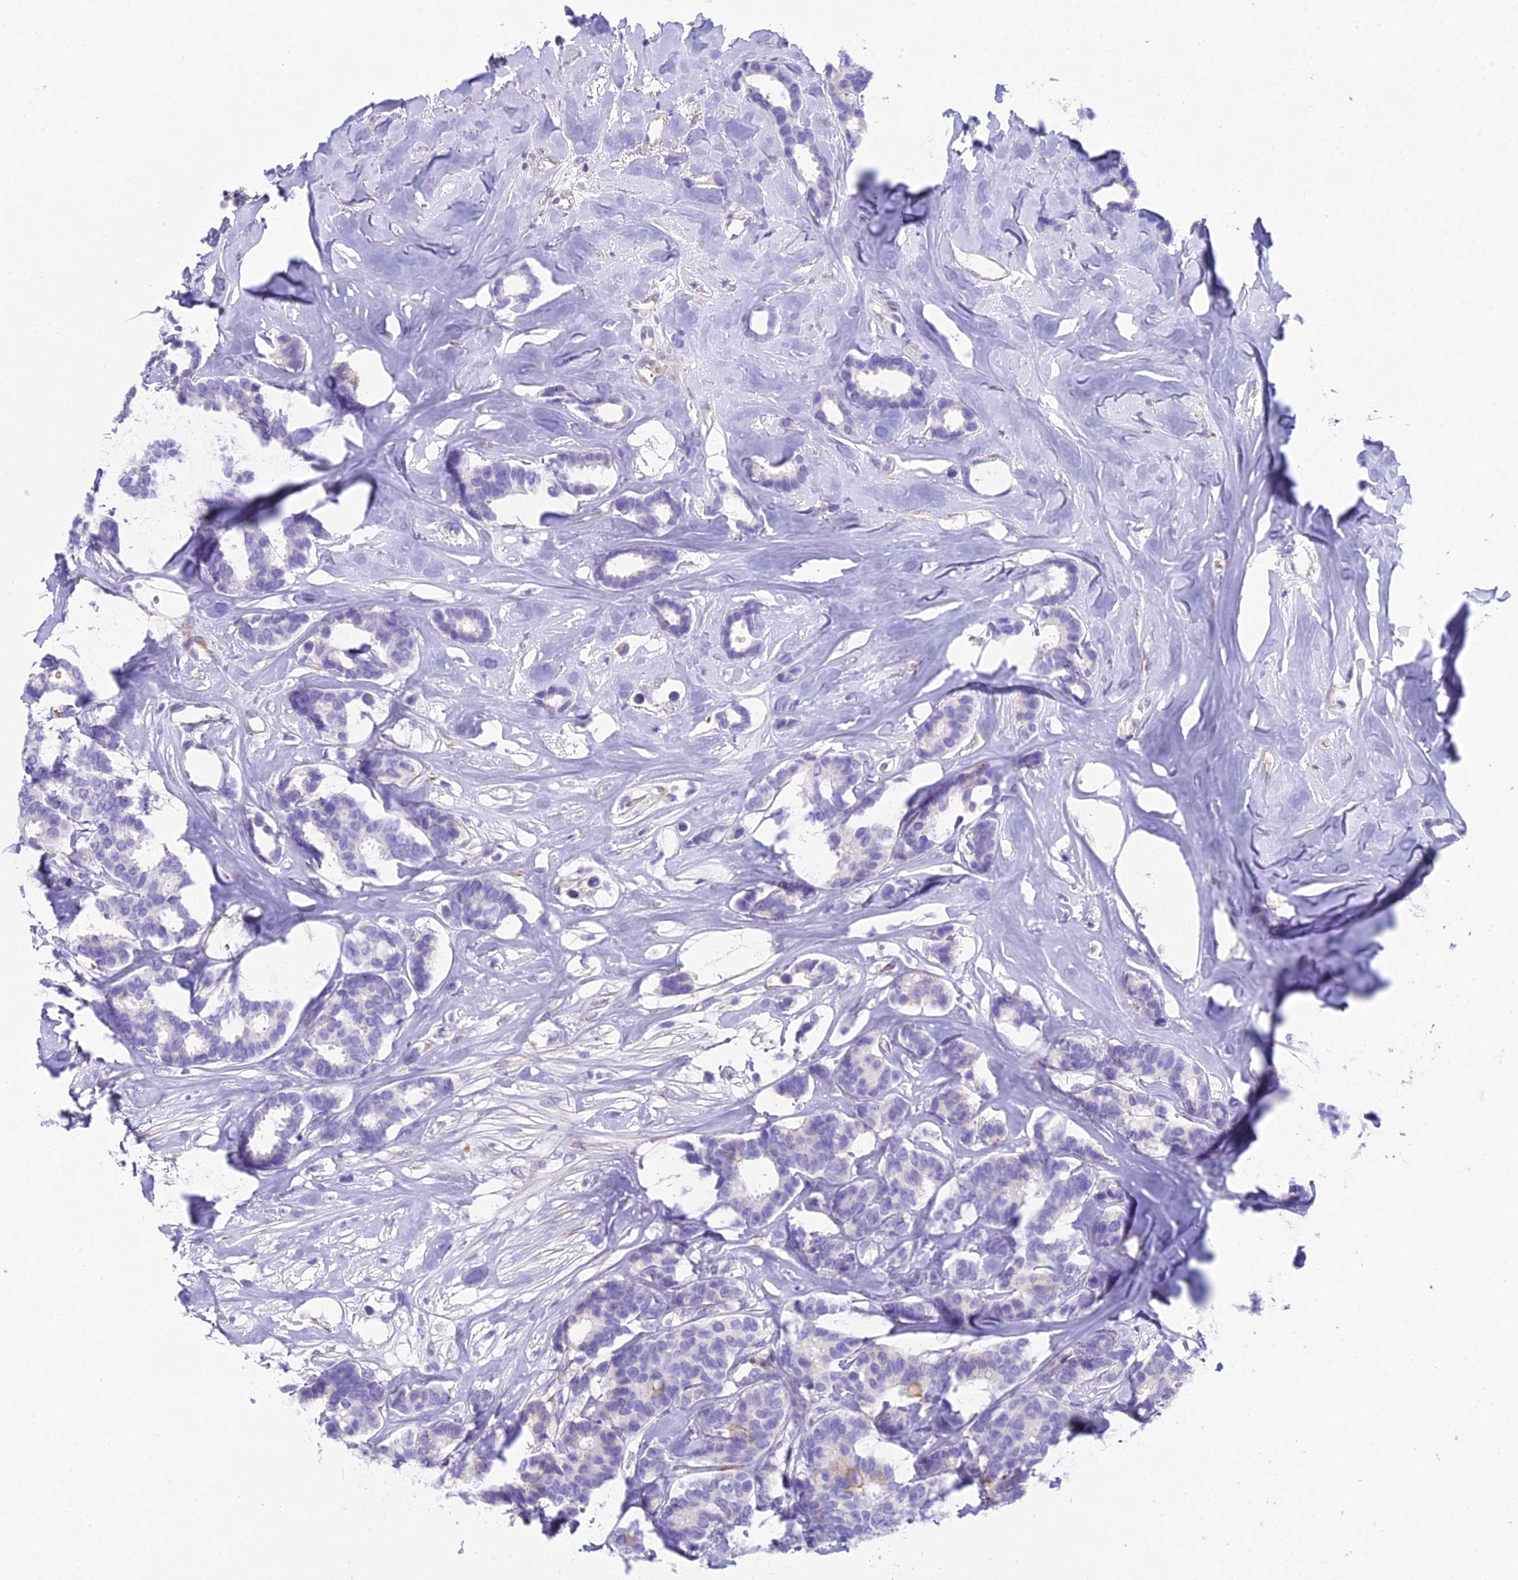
{"staining": {"intensity": "negative", "quantity": "none", "location": "none"}, "tissue": "breast cancer", "cell_type": "Tumor cells", "image_type": "cancer", "snomed": [{"axis": "morphology", "description": "Duct carcinoma"}, {"axis": "topography", "description": "Breast"}], "caption": "A photomicrograph of human invasive ductal carcinoma (breast) is negative for staining in tumor cells.", "gene": "OR1Q1", "patient": {"sex": "female", "age": 87}}